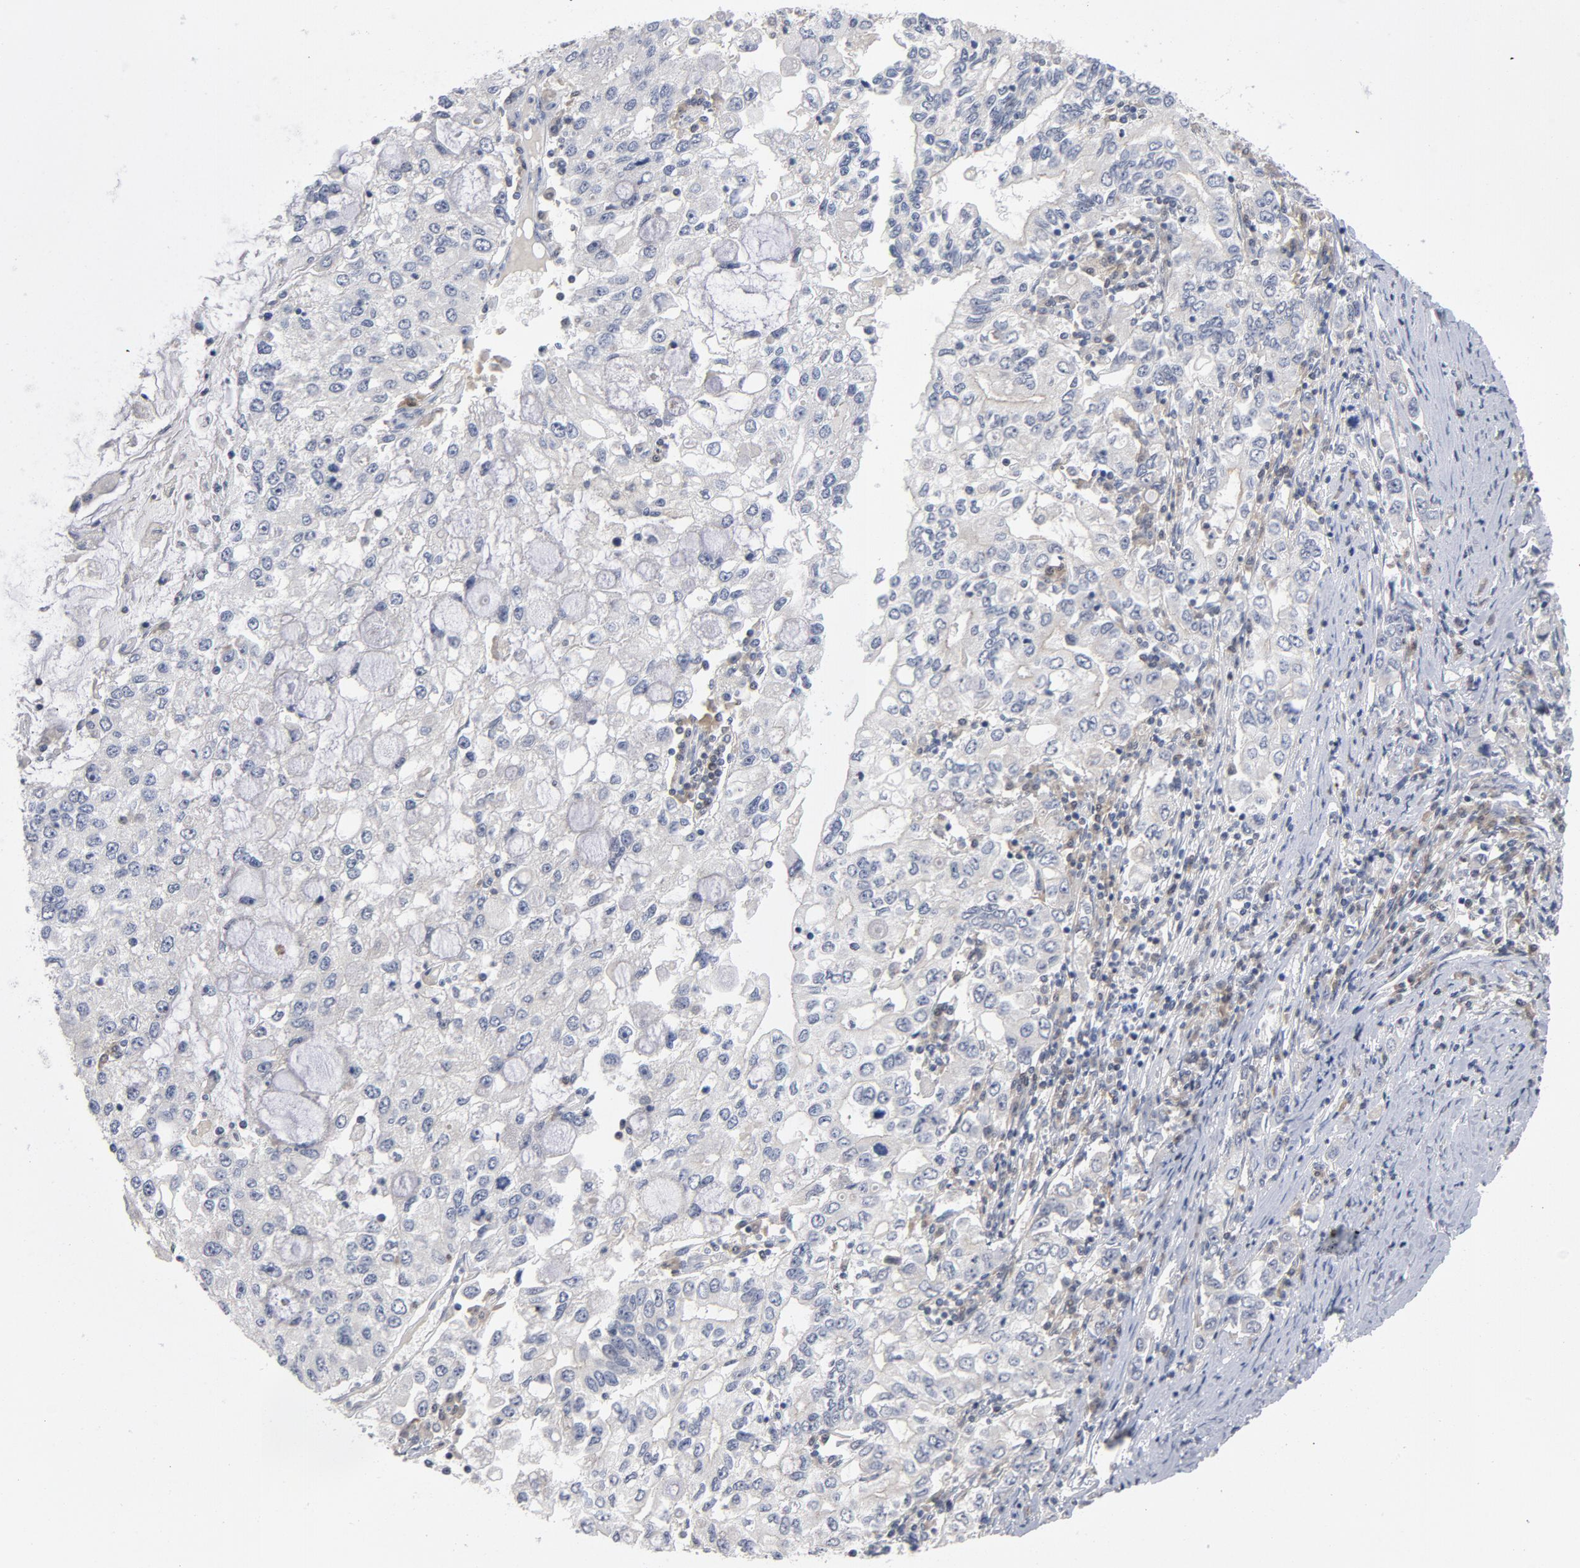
{"staining": {"intensity": "negative", "quantity": "none", "location": "none"}, "tissue": "stomach cancer", "cell_type": "Tumor cells", "image_type": "cancer", "snomed": [{"axis": "morphology", "description": "Adenocarcinoma, NOS"}, {"axis": "topography", "description": "Stomach, lower"}], "caption": "Stomach cancer (adenocarcinoma) was stained to show a protein in brown. There is no significant expression in tumor cells.", "gene": "TRADD", "patient": {"sex": "female", "age": 72}}